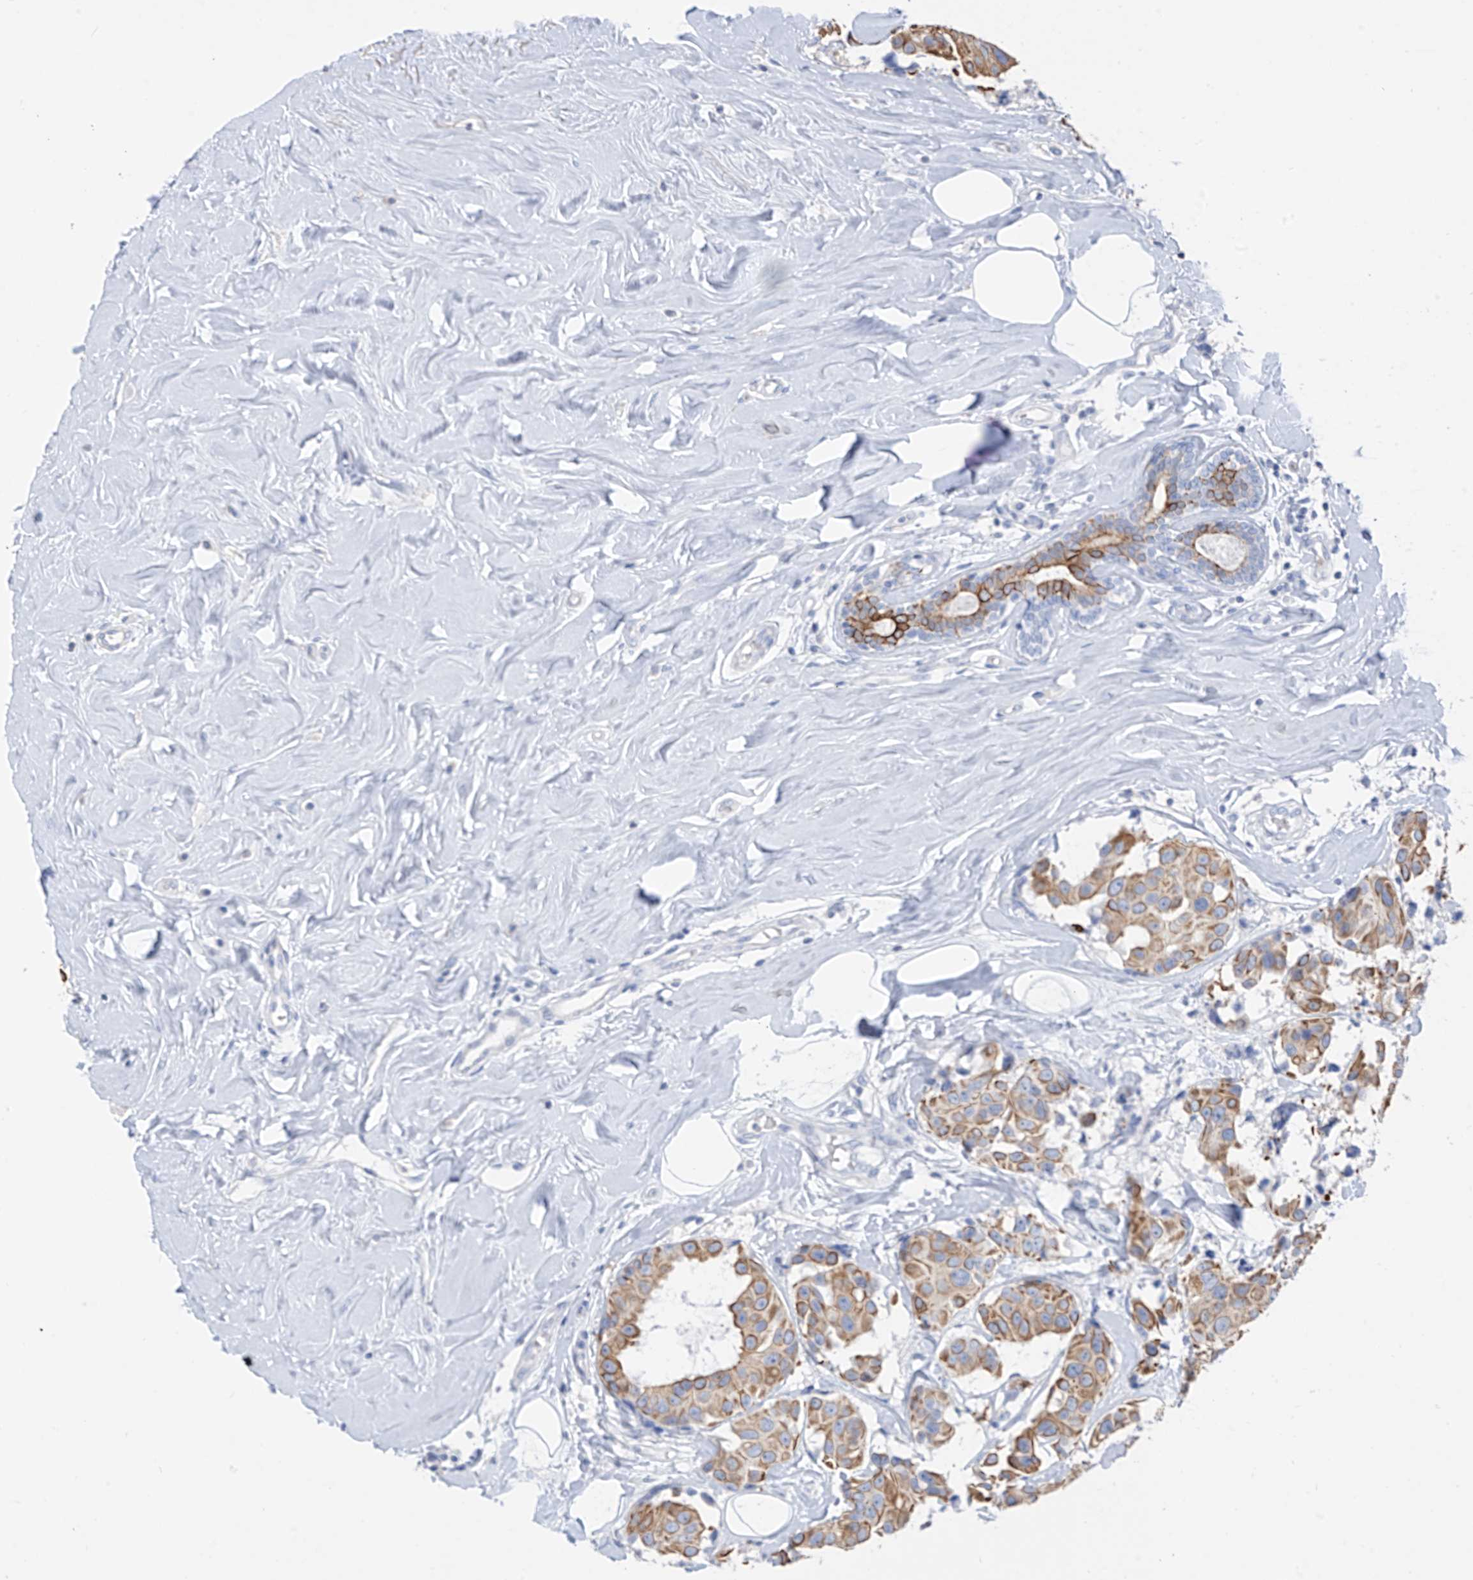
{"staining": {"intensity": "moderate", "quantity": ">75%", "location": "cytoplasmic/membranous"}, "tissue": "breast cancer", "cell_type": "Tumor cells", "image_type": "cancer", "snomed": [{"axis": "morphology", "description": "Normal tissue, NOS"}, {"axis": "morphology", "description": "Duct carcinoma"}, {"axis": "topography", "description": "Breast"}], "caption": "The micrograph displays immunohistochemical staining of breast cancer (invasive ductal carcinoma). There is moderate cytoplasmic/membranous staining is identified in about >75% of tumor cells. The protein of interest is stained brown, and the nuclei are stained in blue (DAB IHC with brightfield microscopy, high magnification).", "gene": "PAFAH1B3", "patient": {"sex": "female", "age": 39}}